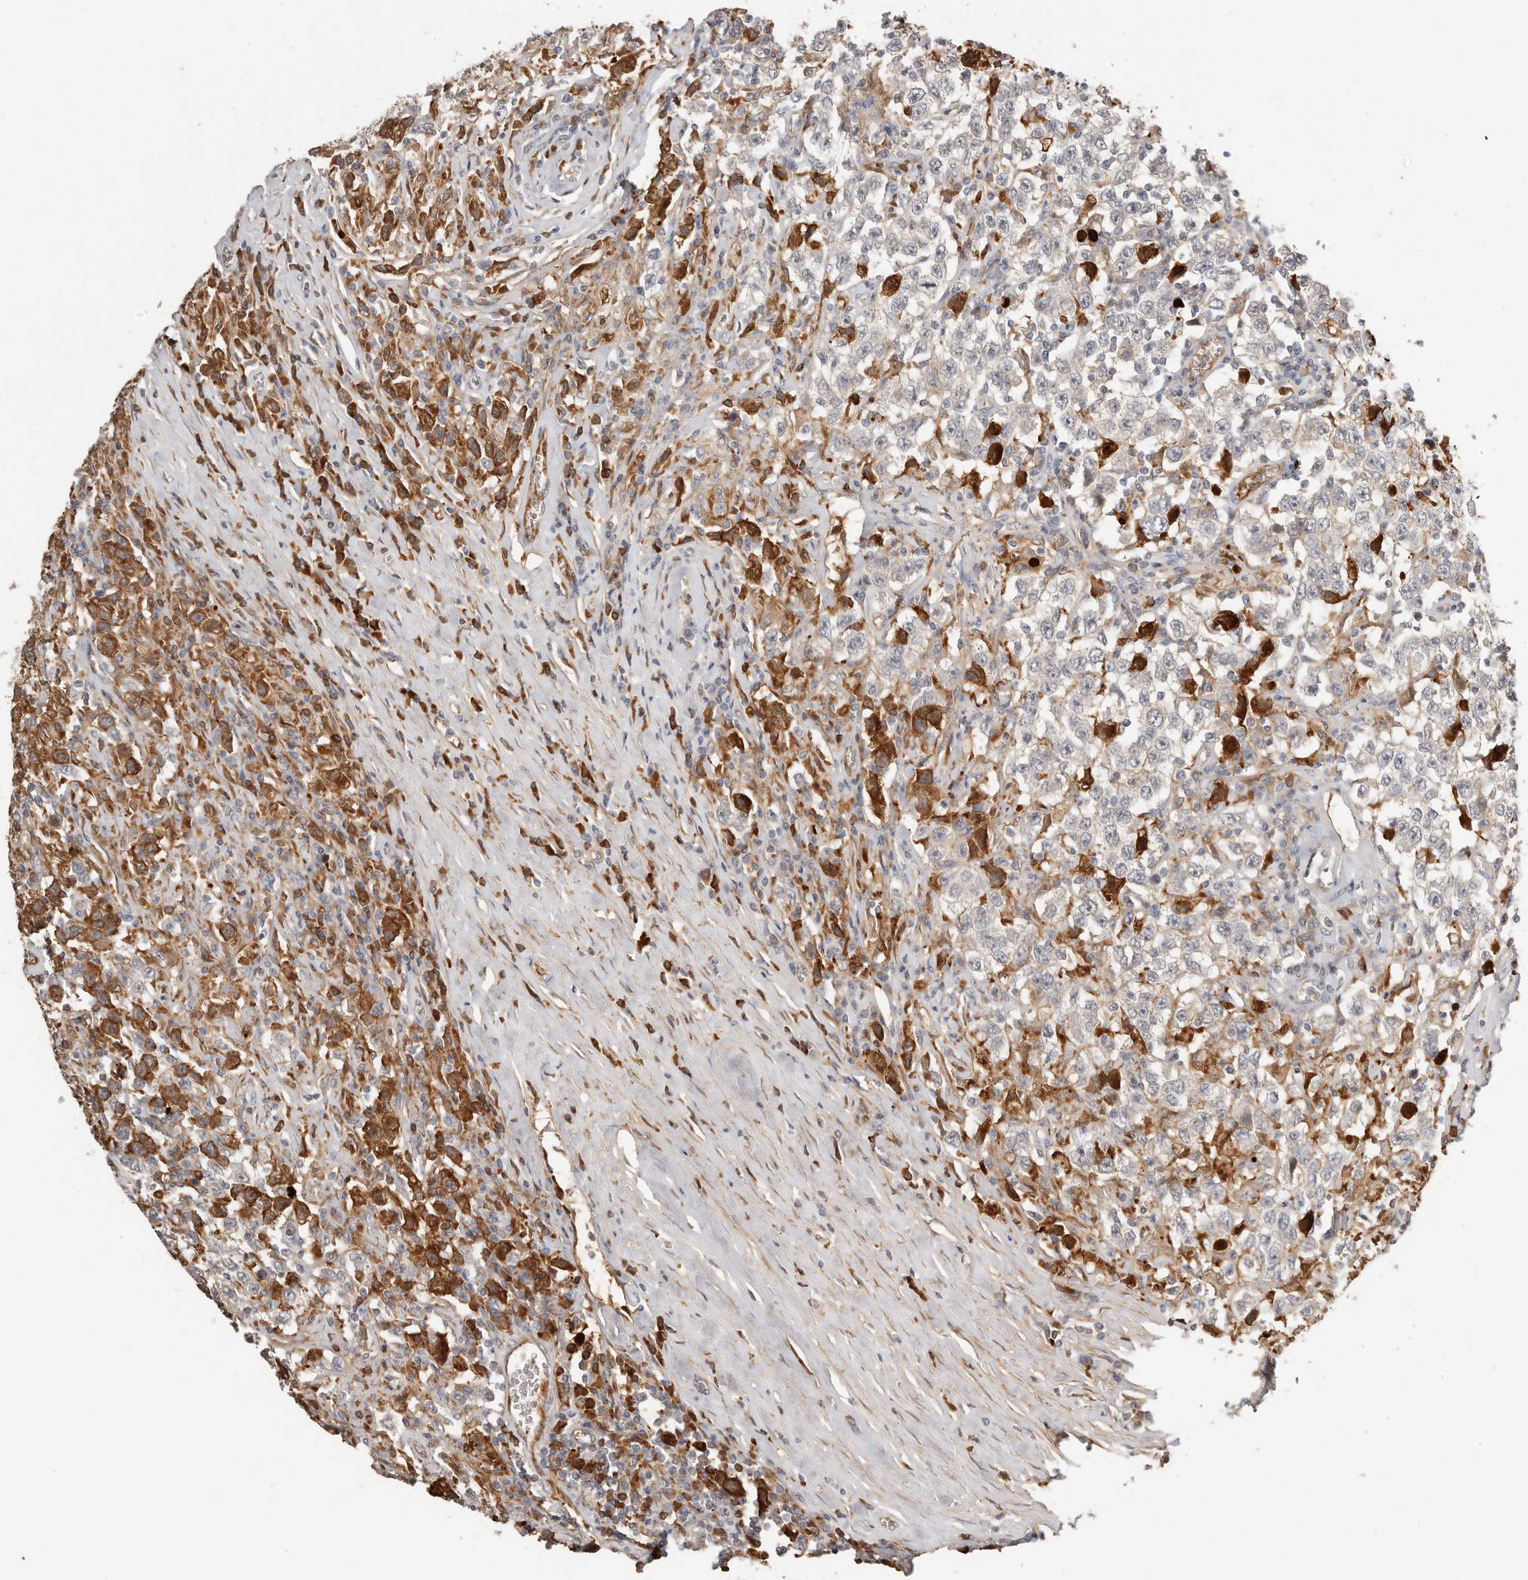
{"staining": {"intensity": "moderate", "quantity": "<25%", "location": "cytoplasmic/membranous"}, "tissue": "testis cancer", "cell_type": "Tumor cells", "image_type": "cancer", "snomed": [{"axis": "morphology", "description": "Seminoma, NOS"}, {"axis": "topography", "description": "Testis"}], "caption": "Tumor cells exhibit low levels of moderate cytoplasmic/membranous expression in about <25% of cells in human testis cancer.", "gene": "MTFR2", "patient": {"sex": "male", "age": 41}}